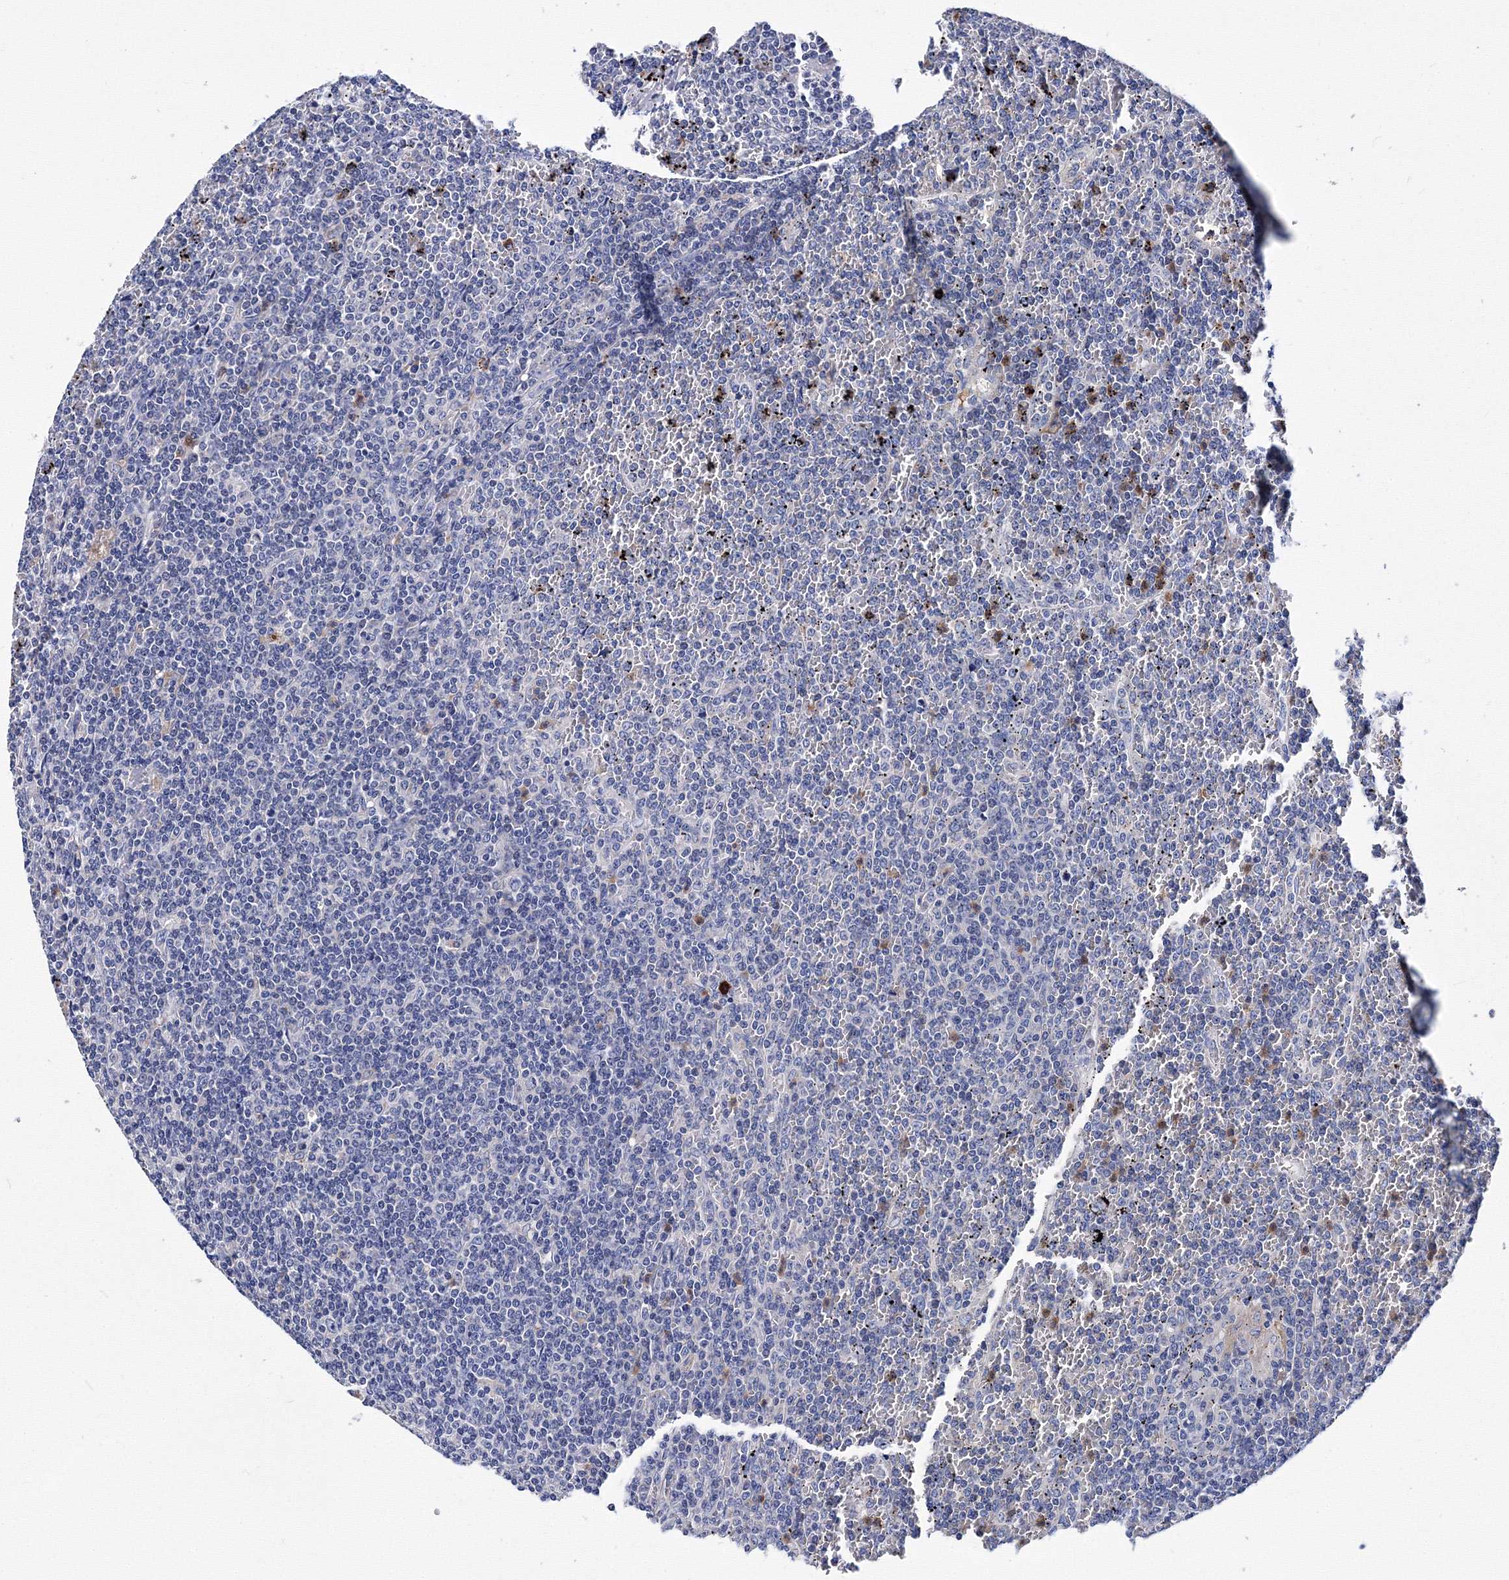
{"staining": {"intensity": "negative", "quantity": "none", "location": "none"}, "tissue": "lymphoma", "cell_type": "Tumor cells", "image_type": "cancer", "snomed": [{"axis": "morphology", "description": "Malignant lymphoma, non-Hodgkin's type, Low grade"}, {"axis": "topography", "description": "Spleen"}], "caption": "An immunohistochemistry photomicrograph of malignant lymphoma, non-Hodgkin's type (low-grade) is shown. There is no staining in tumor cells of malignant lymphoma, non-Hodgkin's type (low-grade).", "gene": "TRPM2", "patient": {"sex": "female", "age": 19}}